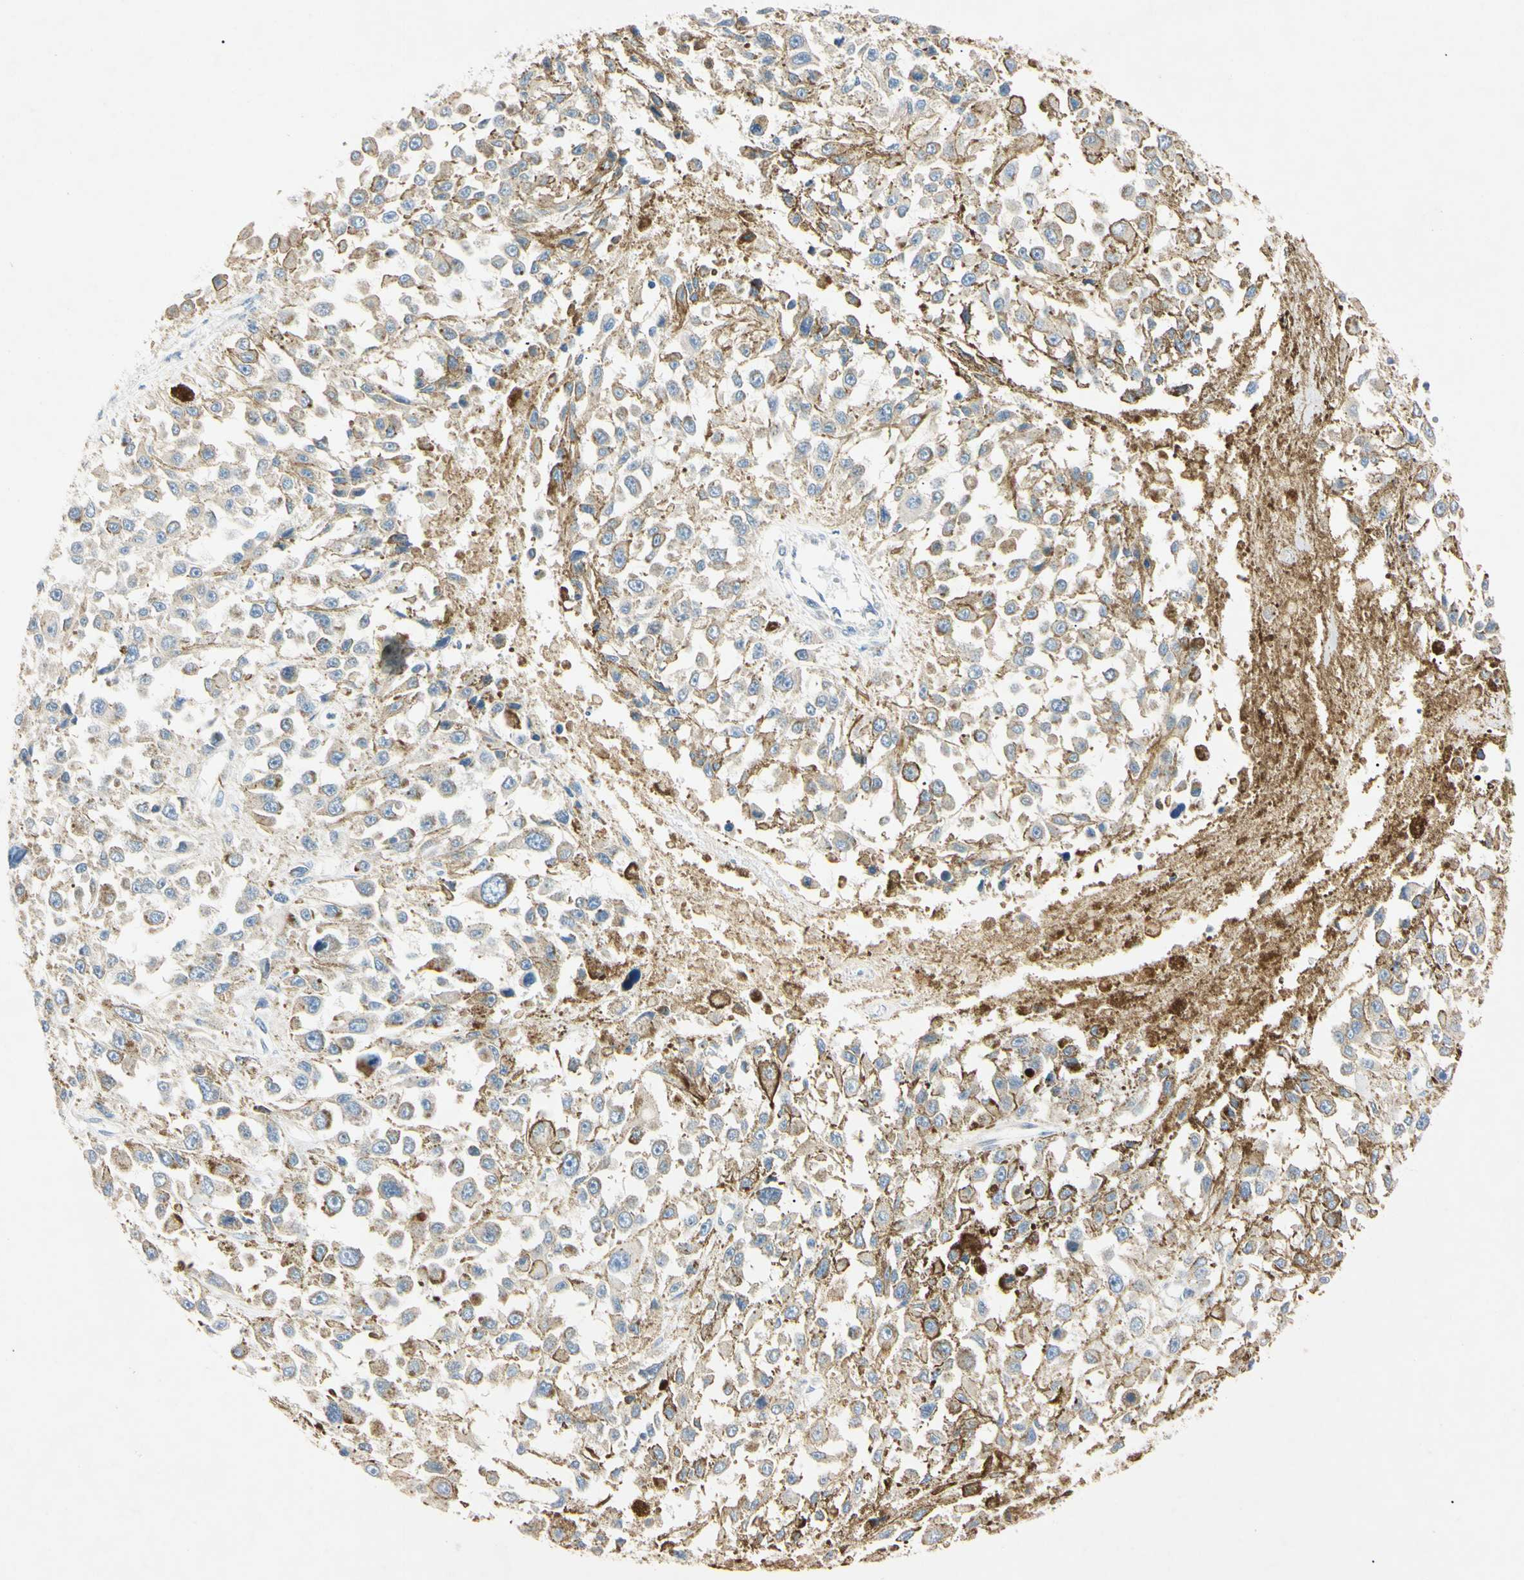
{"staining": {"intensity": "moderate", "quantity": "<25%", "location": "cytoplasmic/membranous"}, "tissue": "melanoma", "cell_type": "Tumor cells", "image_type": "cancer", "snomed": [{"axis": "morphology", "description": "Malignant melanoma, Metastatic site"}, {"axis": "topography", "description": "Lymph node"}], "caption": "Melanoma was stained to show a protein in brown. There is low levels of moderate cytoplasmic/membranous staining in approximately <25% of tumor cells. The staining was performed using DAB (3,3'-diaminobenzidine), with brown indicating positive protein expression. Nuclei are stained blue with hematoxylin.", "gene": "DNAJB12", "patient": {"sex": "male", "age": 59}}